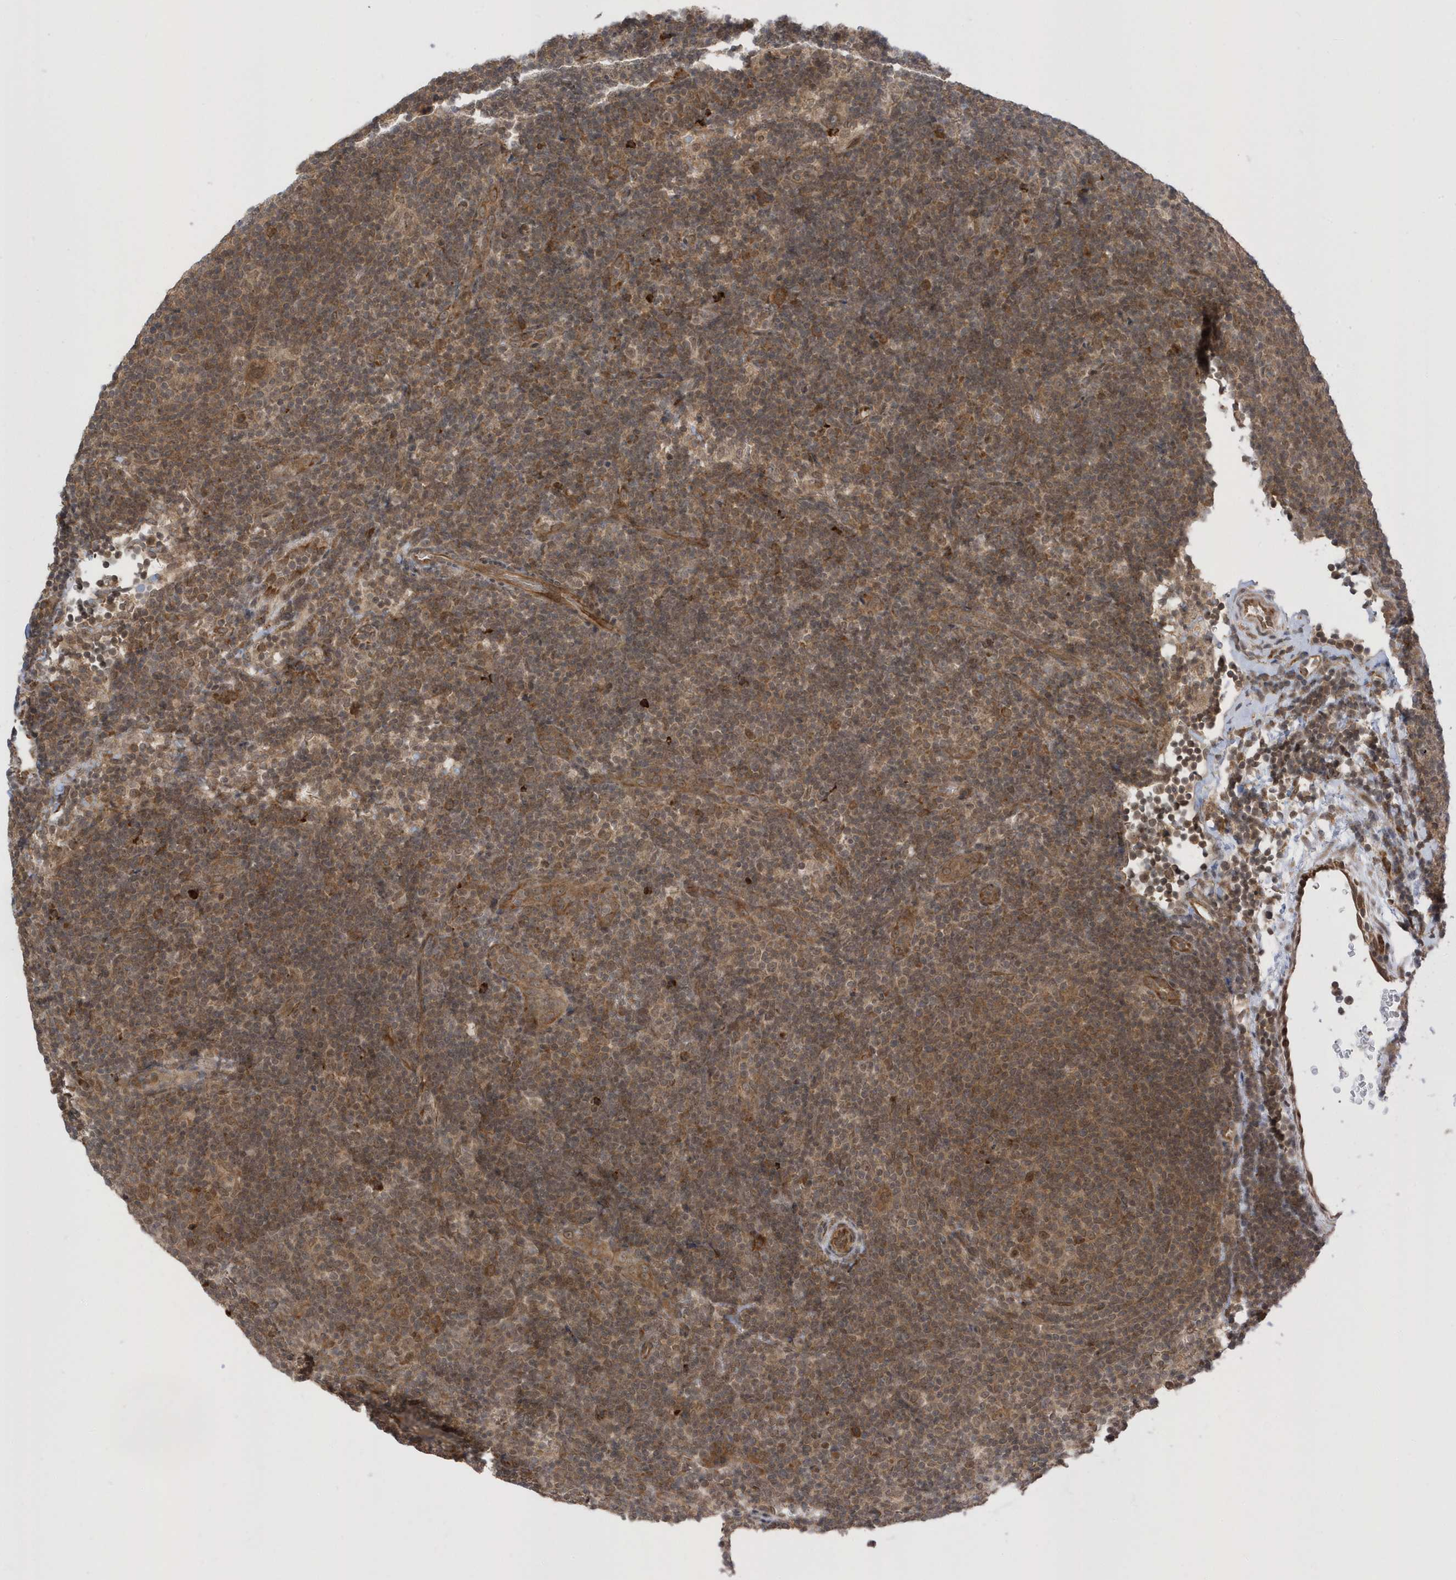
{"staining": {"intensity": "moderate", "quantity": ">75%", "location": "cytoplasmic/membranous"}, "tissue": "lymphoma", "cell_type": "Tumor cells", "image_type": "cancer", "snomed": [{"axis": "morphology", "description": "Hodgkin's disease, NOS"}, {"axis": "topography", "description": "Lymph node"}], "caption": "Immunohistochemical staining of lymphoma shows moderate cytoplasmic/membranous protein staining in about >75% of tumor cells.", "gene": "METTL21A", "patient": {"sex": "female", "age": 57}}